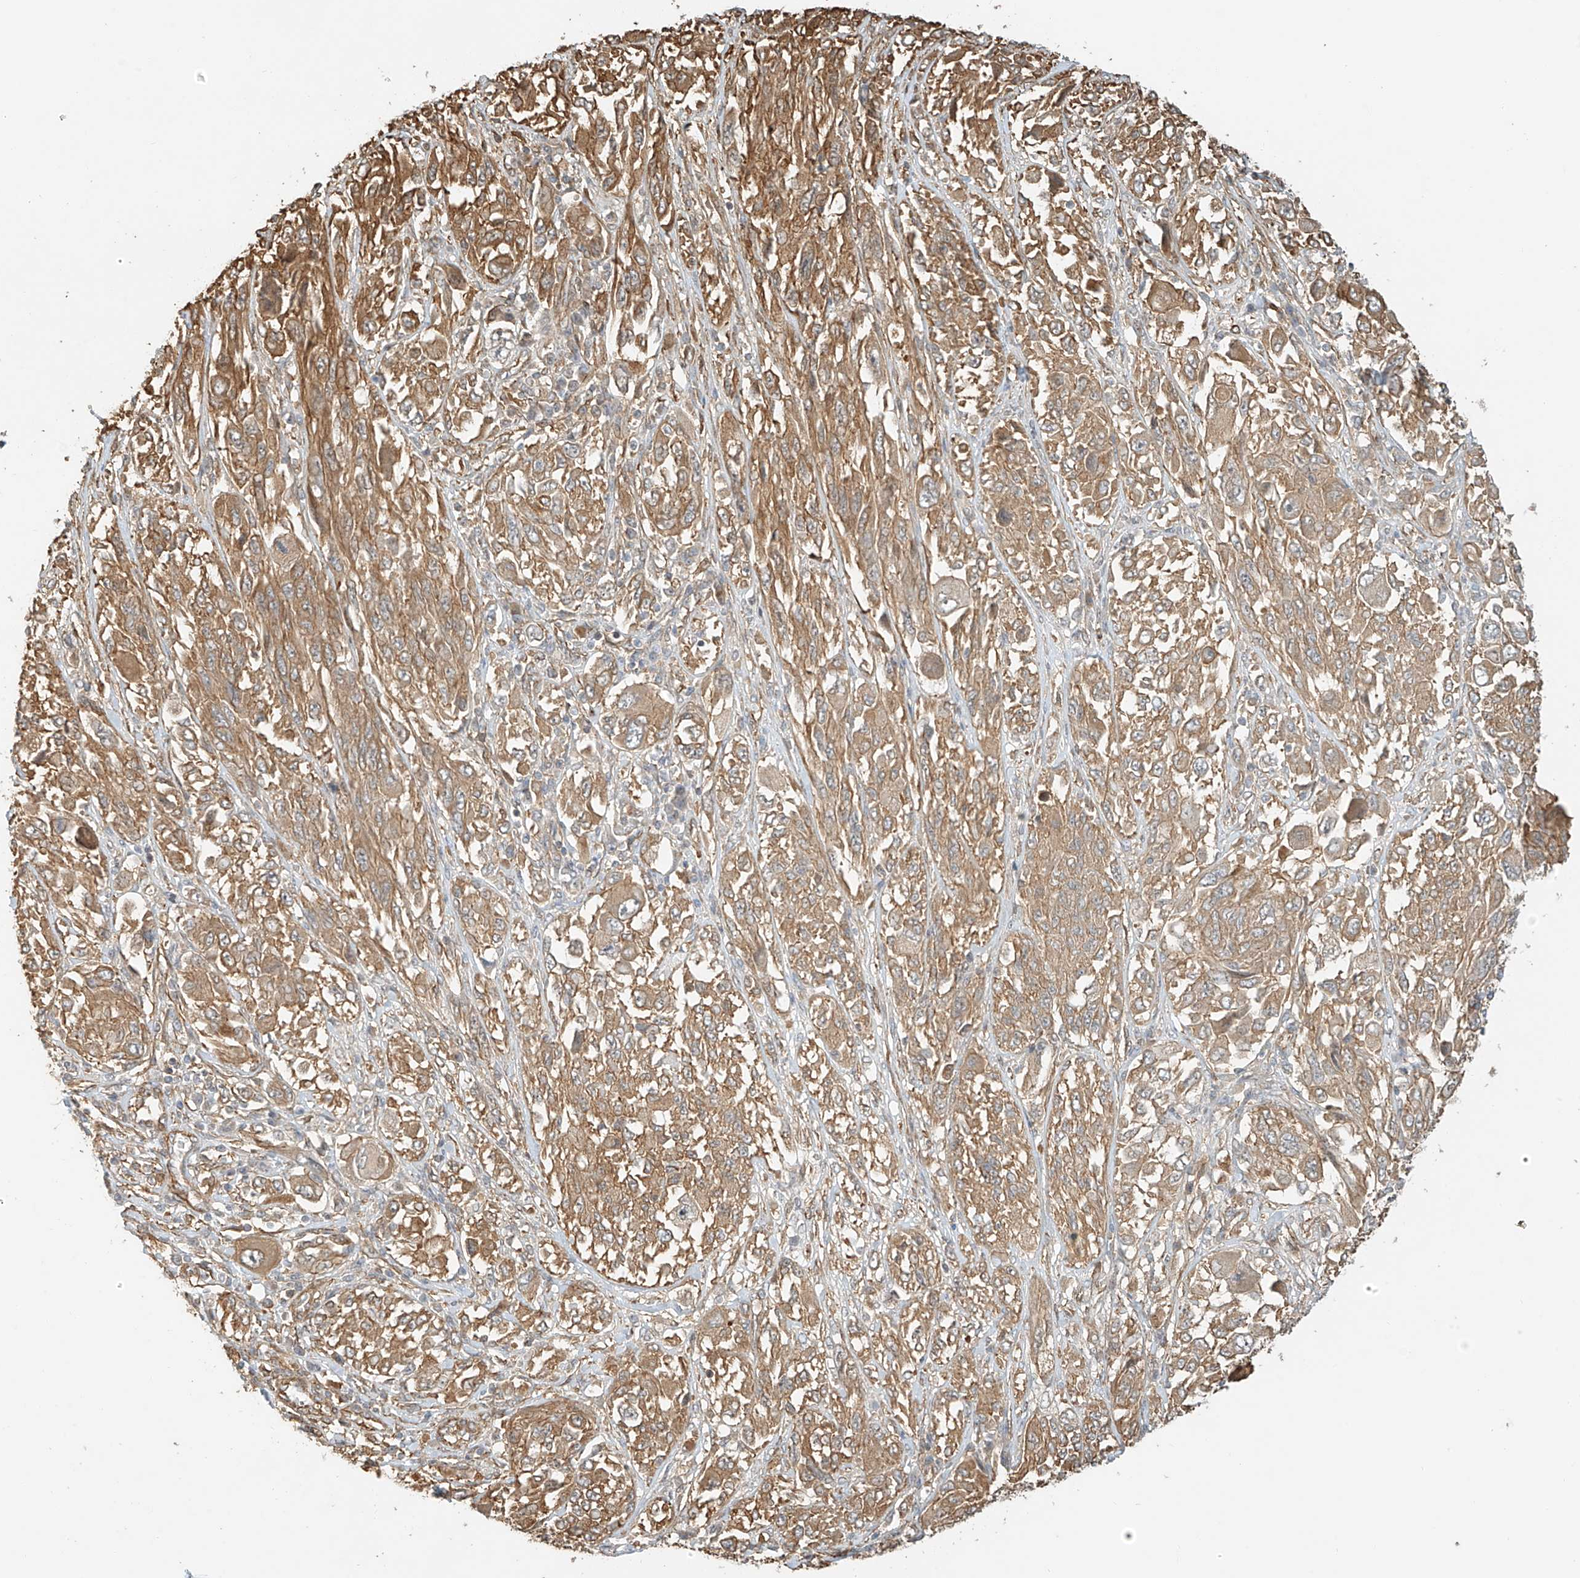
{"staining": {"intensity": "moderate", "quantity": ">75%", "location": "cytoplasmic/membranous"}, "tissue": "melanoma", "cell_type": "Tumor cells", "image_type": "cancer", "snomed": [{"axis": "morphology", "description": "Malignant melanoma, NOS"}, {"axis": "topography", "description": "Skin"}], "caption": "IHC photomicrograph of neoplastic tissue: malignant melanoma stained using IHC exhibits medium levels of moderate protein expression localized specifically in the cytoplasmic/membranous of tumor cells, appearing as a cytoplasmic/membranous brown color.", "gene": "CSMD3", "patient": {"sex": "female", "age": 91}}